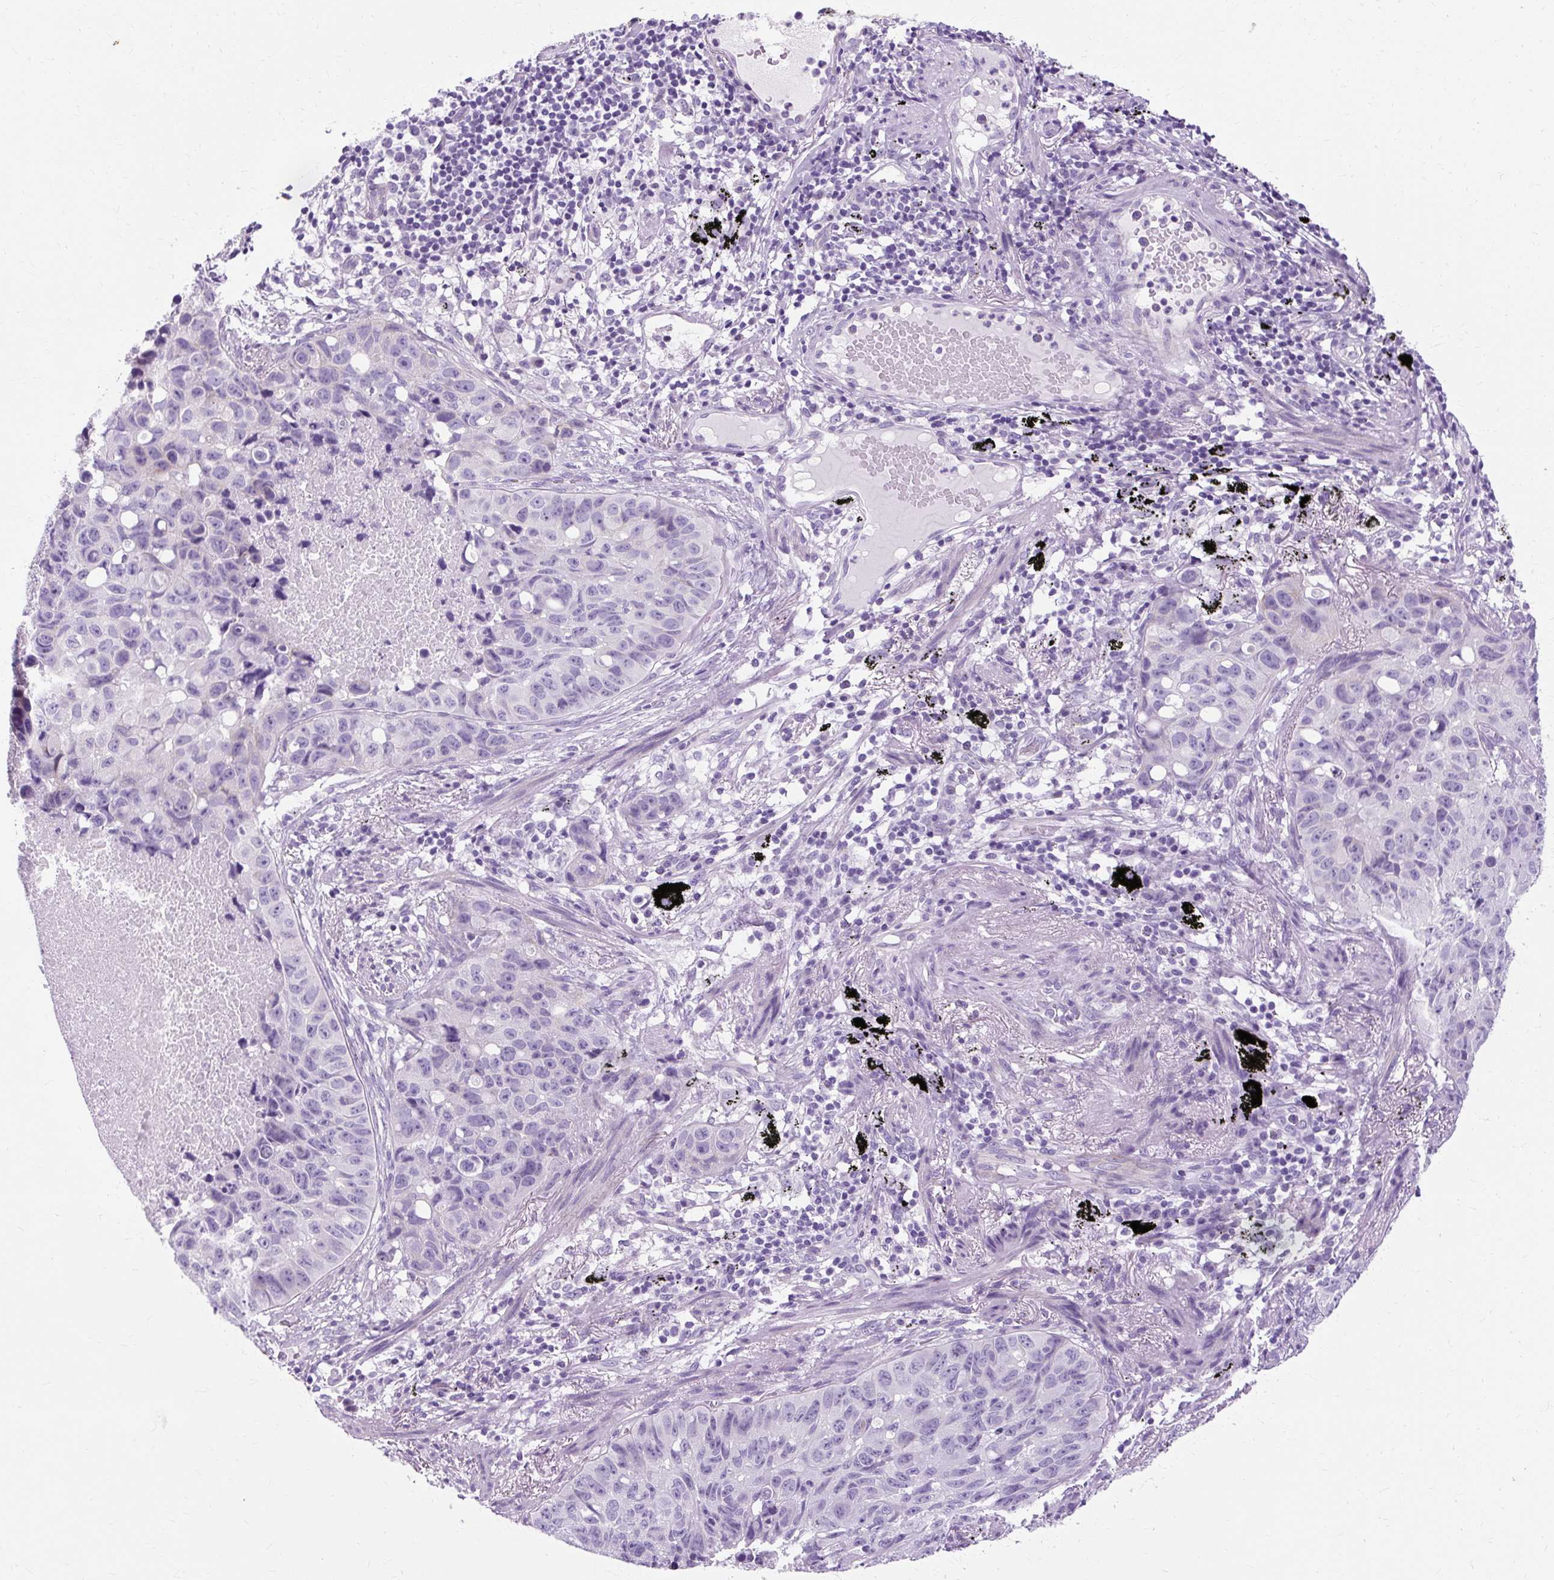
{"staining": {"intensity": "negative", "quantity": "none", "location": "none"}, "tissue": "lung cancer", "cell_type": "Tumor cells", "image_type": "cancer", "snomed": [{"axis": "morphology", "description": "Squamous cell carcinoma, NOS"}, {"axis": "topography", "description": "Lung"}], "caption": "A photomicrograph of lung cancer stained for a protein demonstrates no brown staining in tumor cells.", "gene": "TMEM89", "patient": {"sex": "male", "age": 60}}